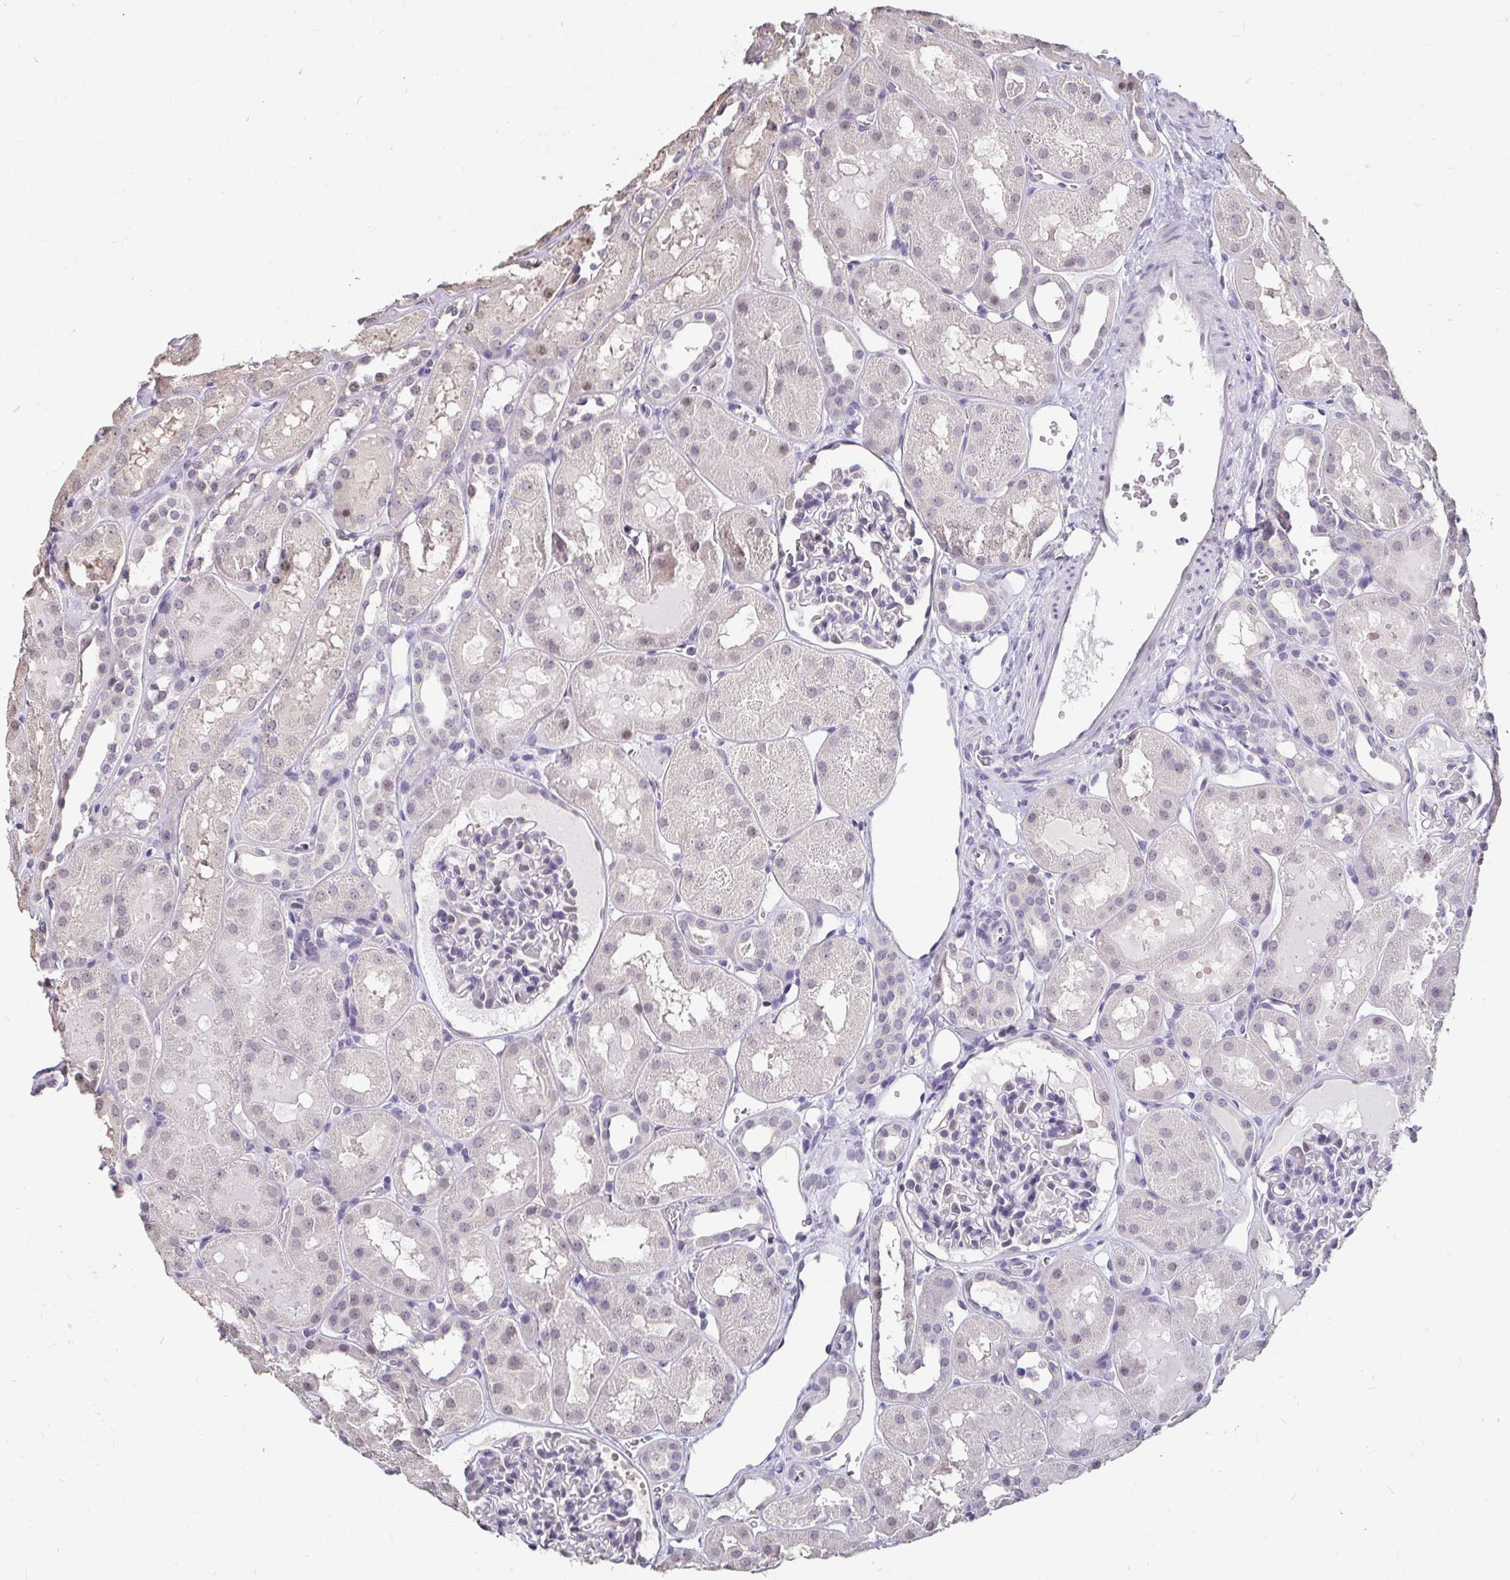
{"staining": {"intensity": "negative", "quantity": "none", "location": "none"}, "tissue": "kidney", "cell_type": "Cells in glomeruli", "image_type": "normal", "snomed": [{"axis": "morphology", "description": "Normal tissue, NOS"}, {"axis": "topography", "description": "Kidney"}, {"axis": "topography", "description": "Urinary bladder"}], "caption": "Immunohistochemical staining of unremarkable kidney exhibits no significant positivity in cells in glomeruli.", "gene": "ANLN", "patient": {"sex": "male", "age": 16}}